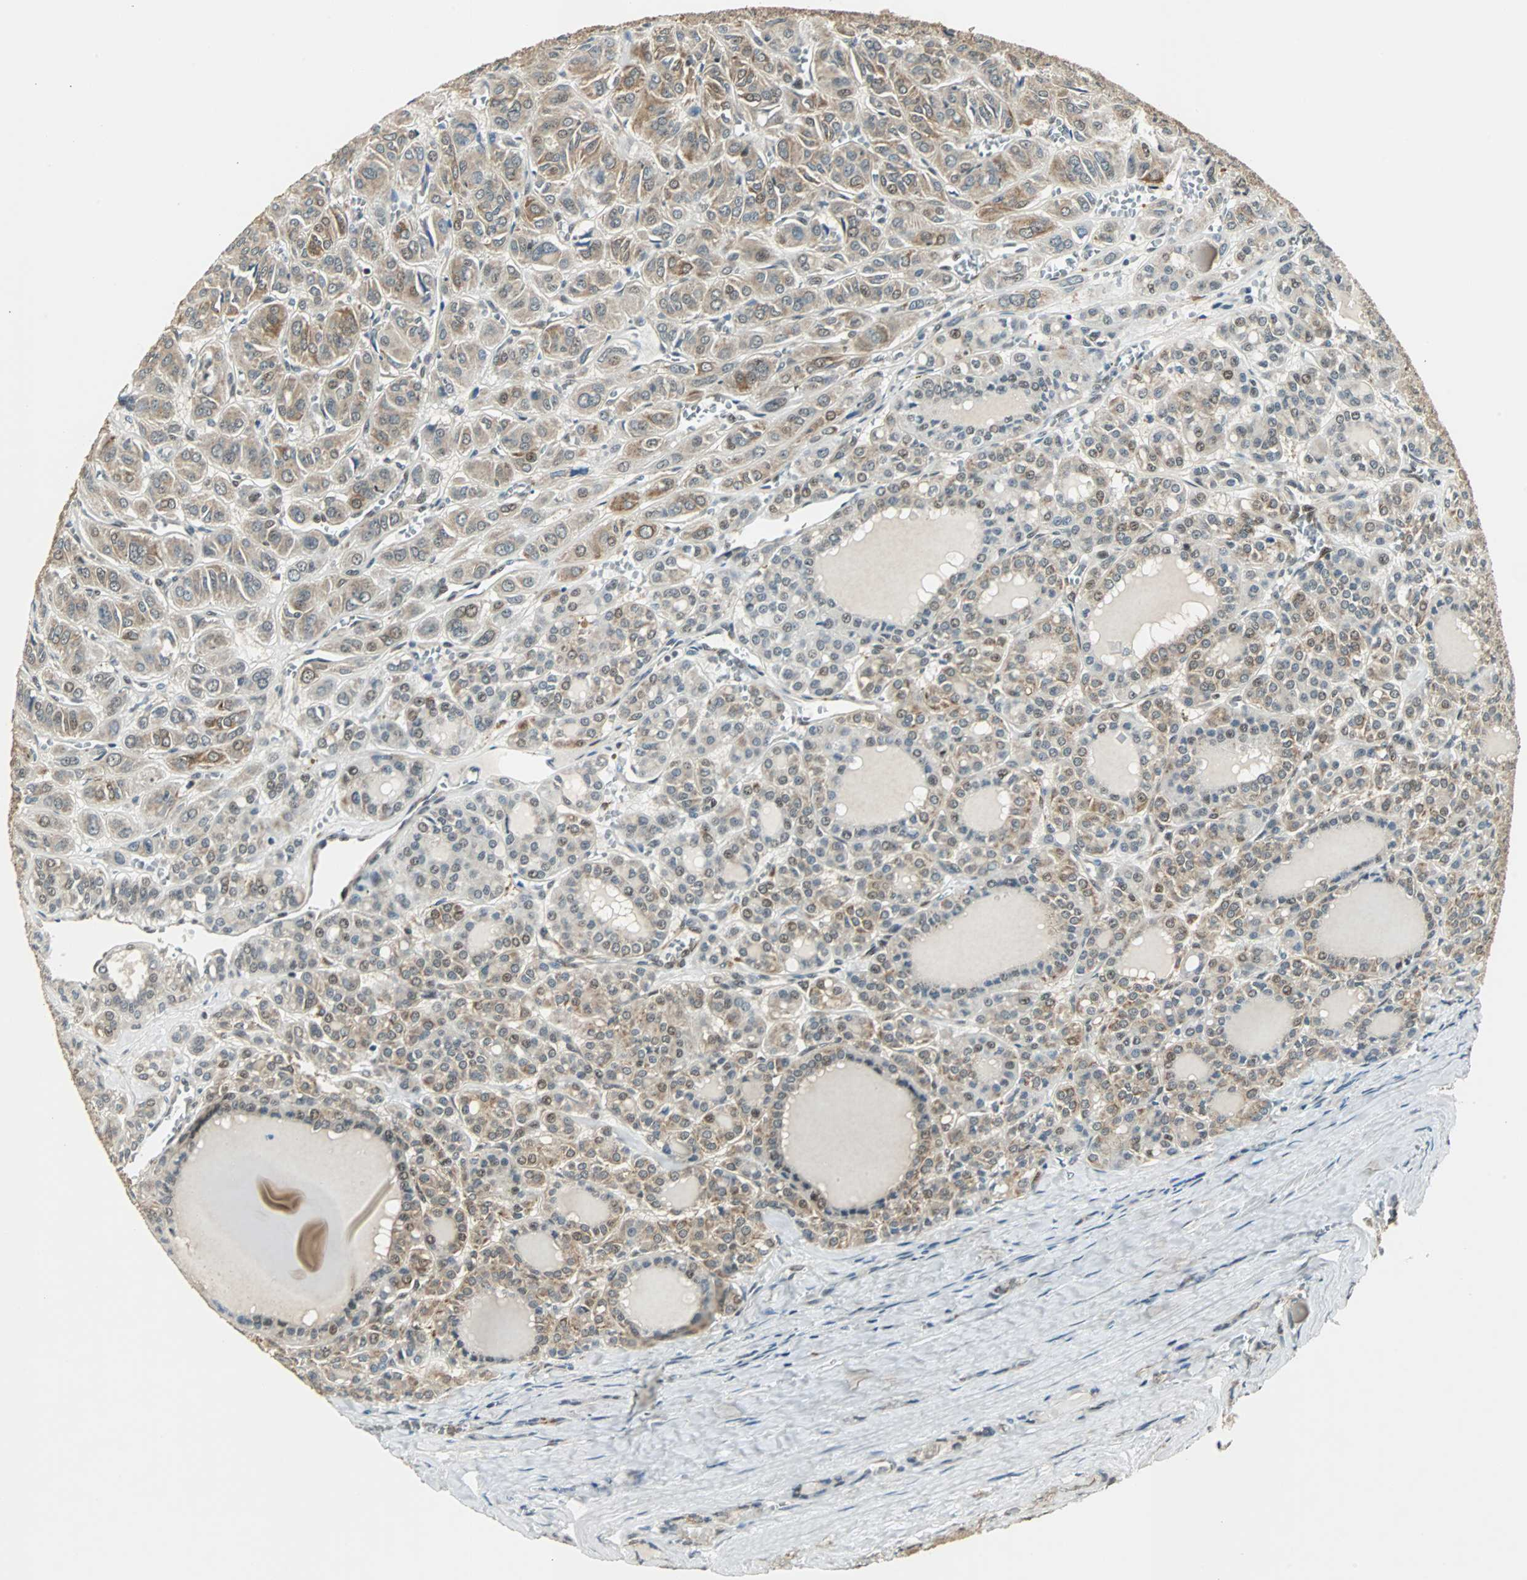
{"staining": {"intensity": "weak", "quantity": ">75%", "location": "cytoplasmic/membranous"}, "tissue": "thyroid cancer", "cell_type": "Tumor cells", "image_type": "cancer", "snomed": [{"axis": "morphology", "description": "Follicular adenoma carcinoma, NOS"}, {"axis": "topography", "description": "Thyroid gland"}], "caption": "This histopathology image shows immunohistochemistry (IHC) staining of human thyroid cancer, with low weak cytoplasmic/membranous staining in approximately >75% of tumor cells.", "gene": "MED4", "patient": {"sex": "female", "age": 71}}